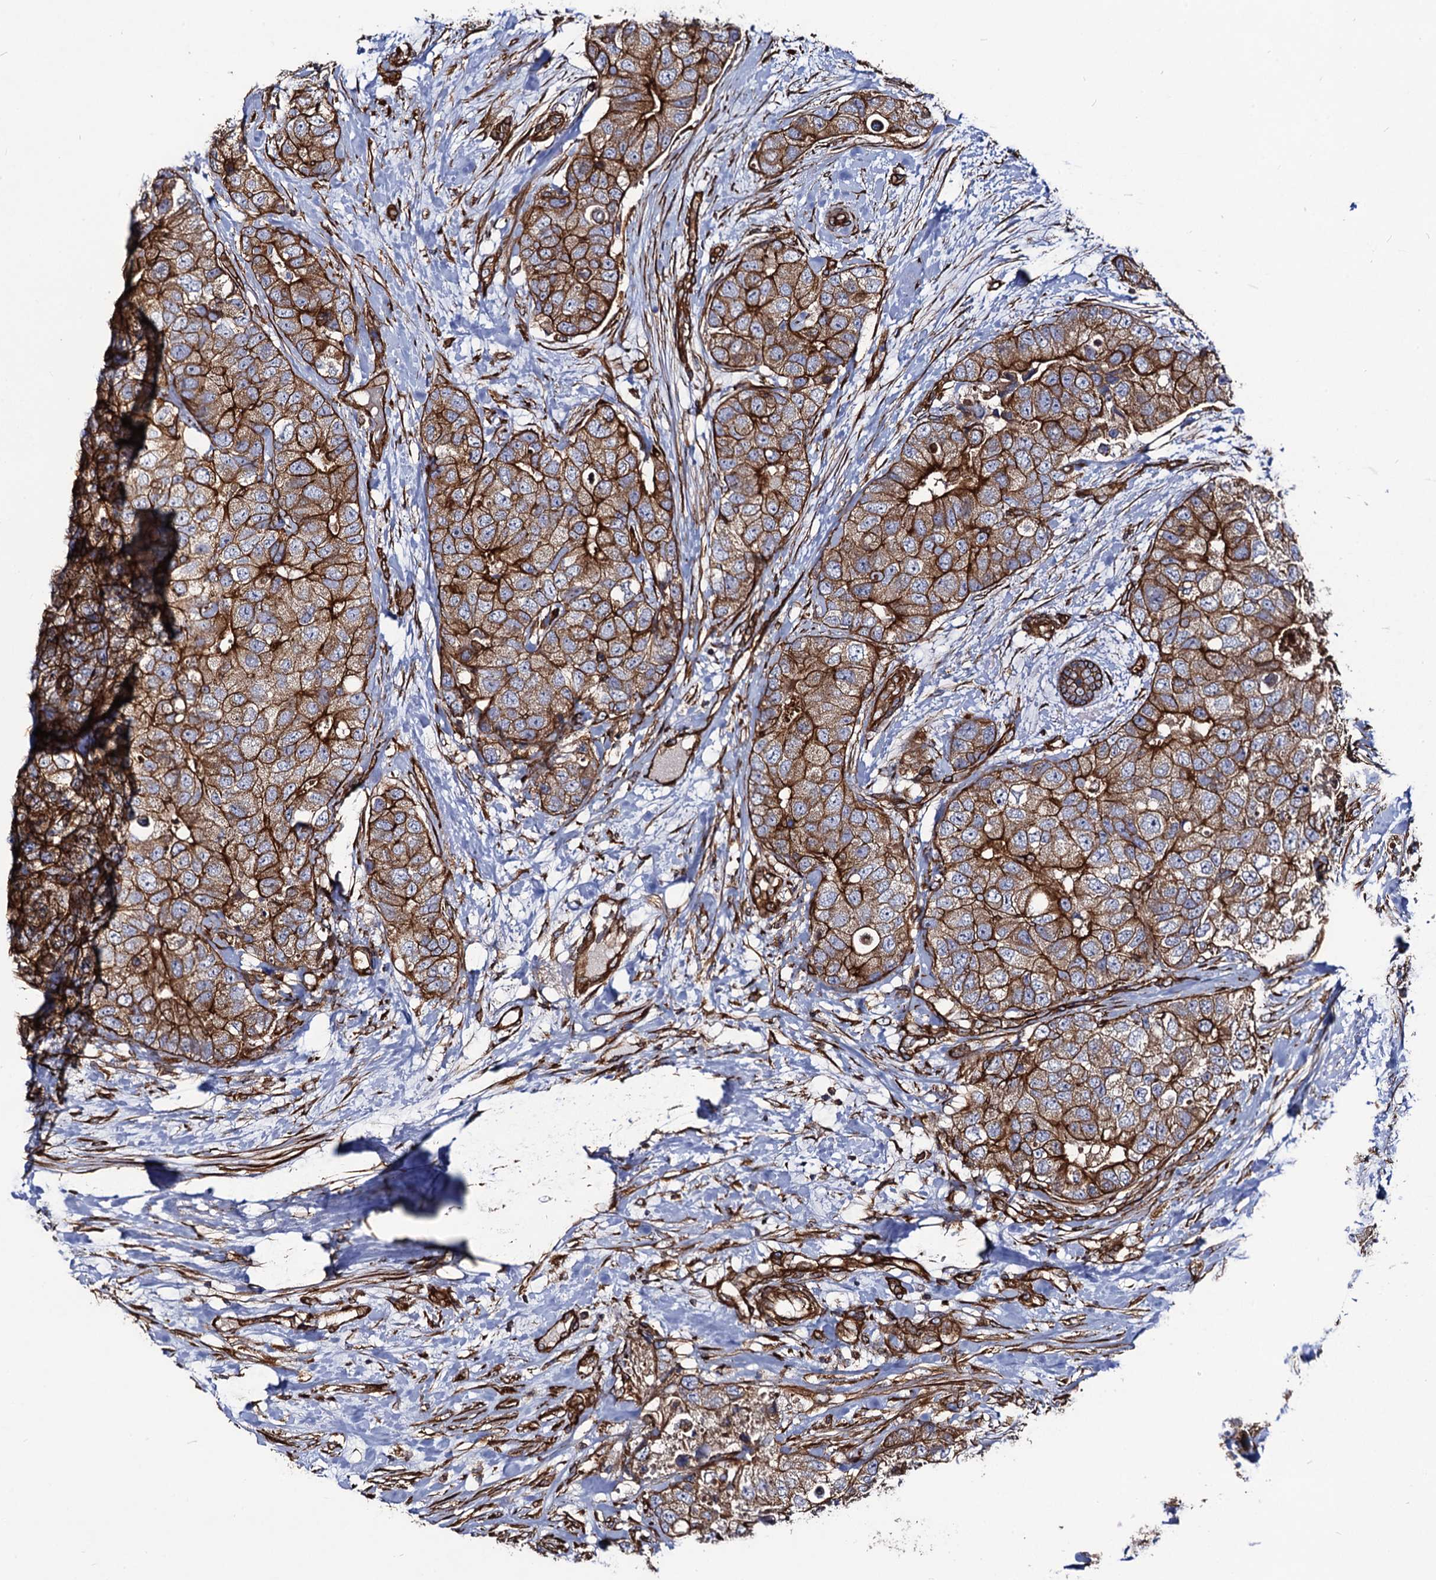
{"staining": {"intensity": "strong", "quantity": ">75%", "location": "cytoplasmic/membranous"}, "tissue": "breast cancer", "cell_type": "Tumor cells", "image_type": "cancer", "snomed": [{"axis": "morphology", "description": "Duct carcinoma"}, {"axis": "topography", "description": "Breast"}], "caption": "Immunohistochemistry (IHC) micrograph of neoplastic tissue: breast cancer stained using immunohistochemistry reveals high levels of strong protein expression localized specifically in the cytoplasmic/membranous of tumor cells, appearing as a cytoplasmic/membranous brown color.", "gene": "CIP2A", "patient": {"sex": "female", "age": 62}}